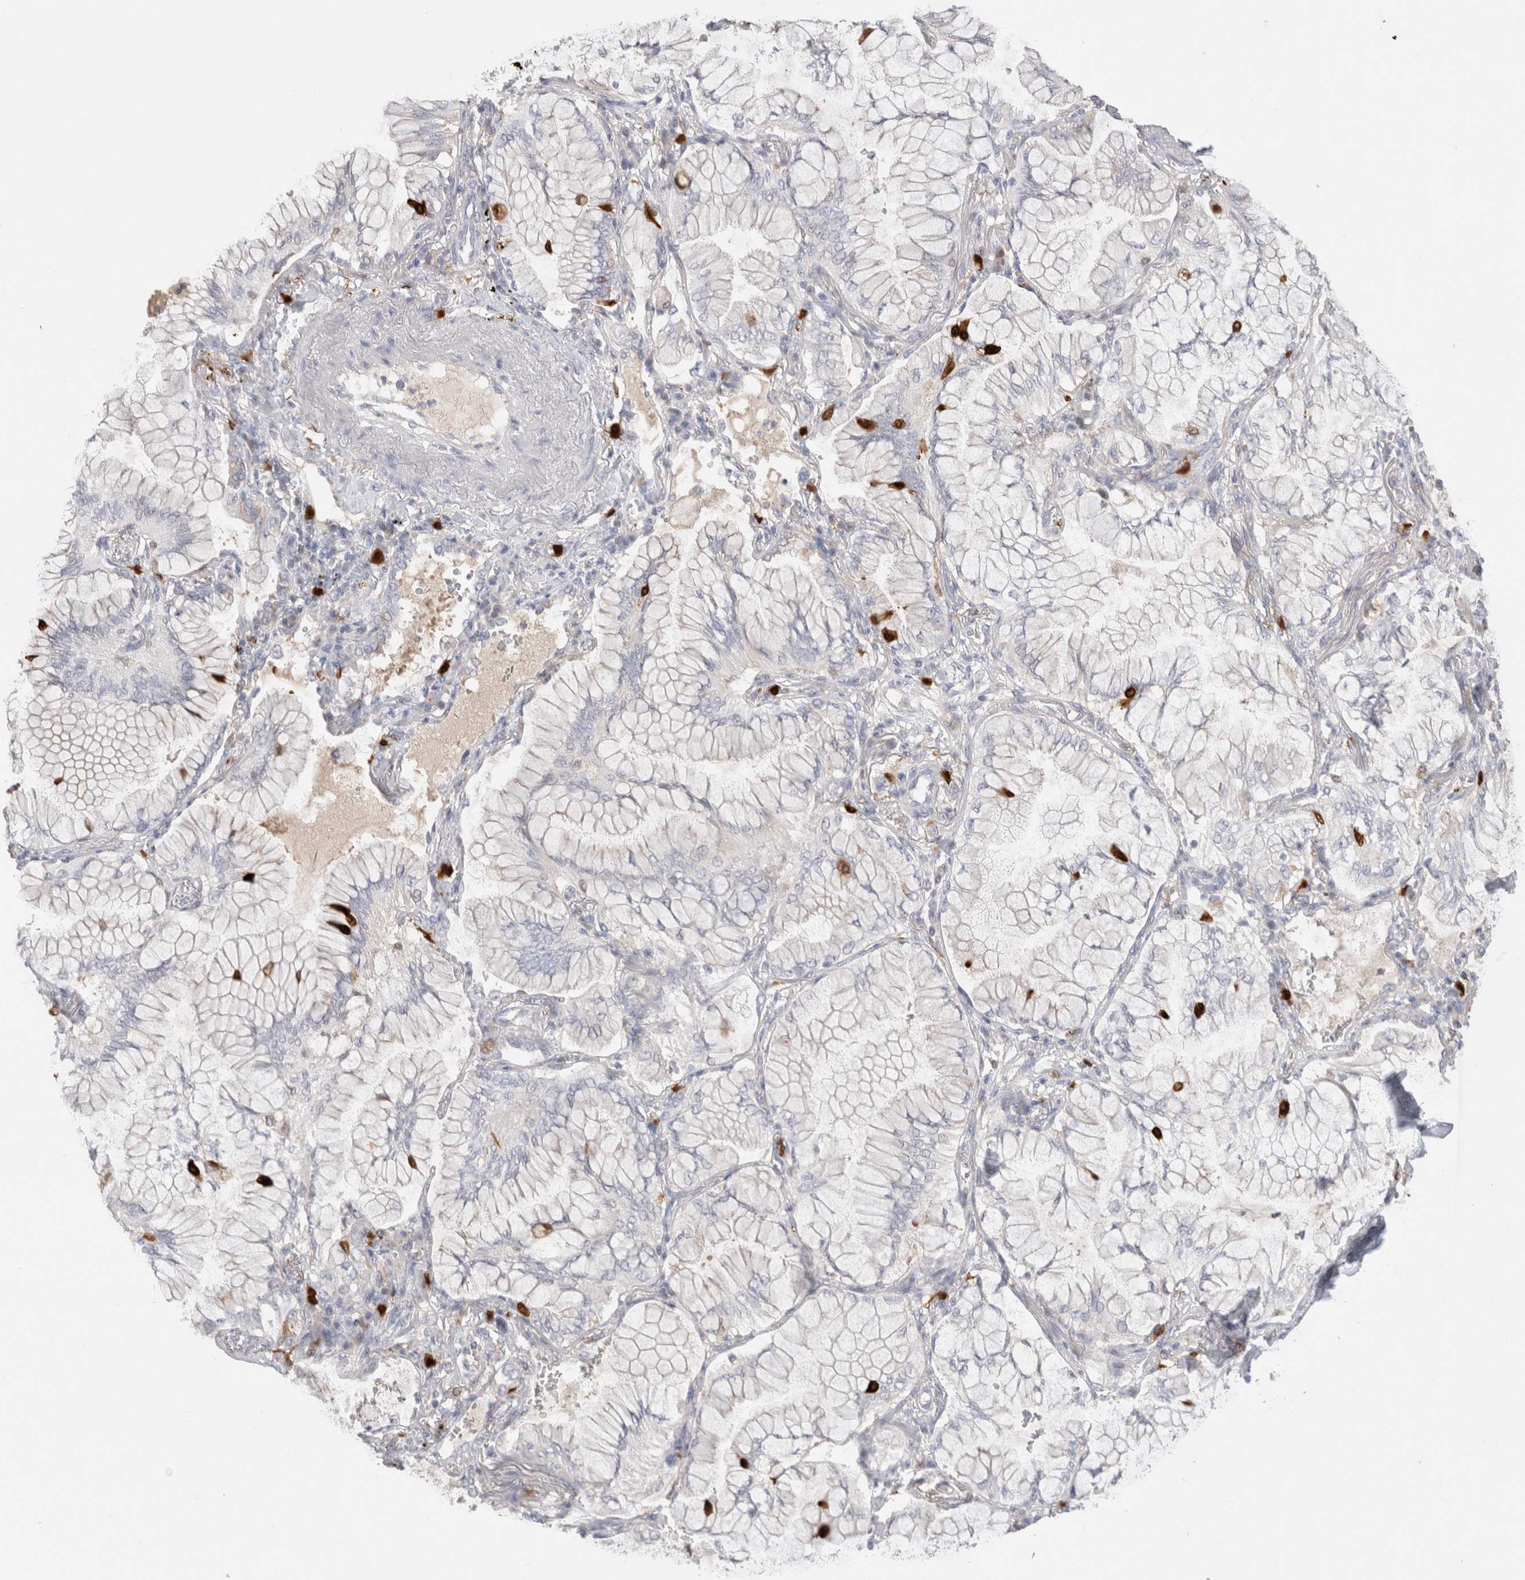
{"staining": {"intensity": "negative", "quantity": "none", "location": "none"}, "tissue": "lung cancer", "cell_type": "Tumor cells", "image_type": "cancer", "snomed": [{"axis": "morphology", "description": "Adenocarcinoma, NOS"}, {"axis": "topography", "description": "Lung"}], "caption": "There is no significant staining in tumor cells of lung adenocarcinoma.", "gene": "HPGDS", "patient": {"sex": "female", "age": 70}}